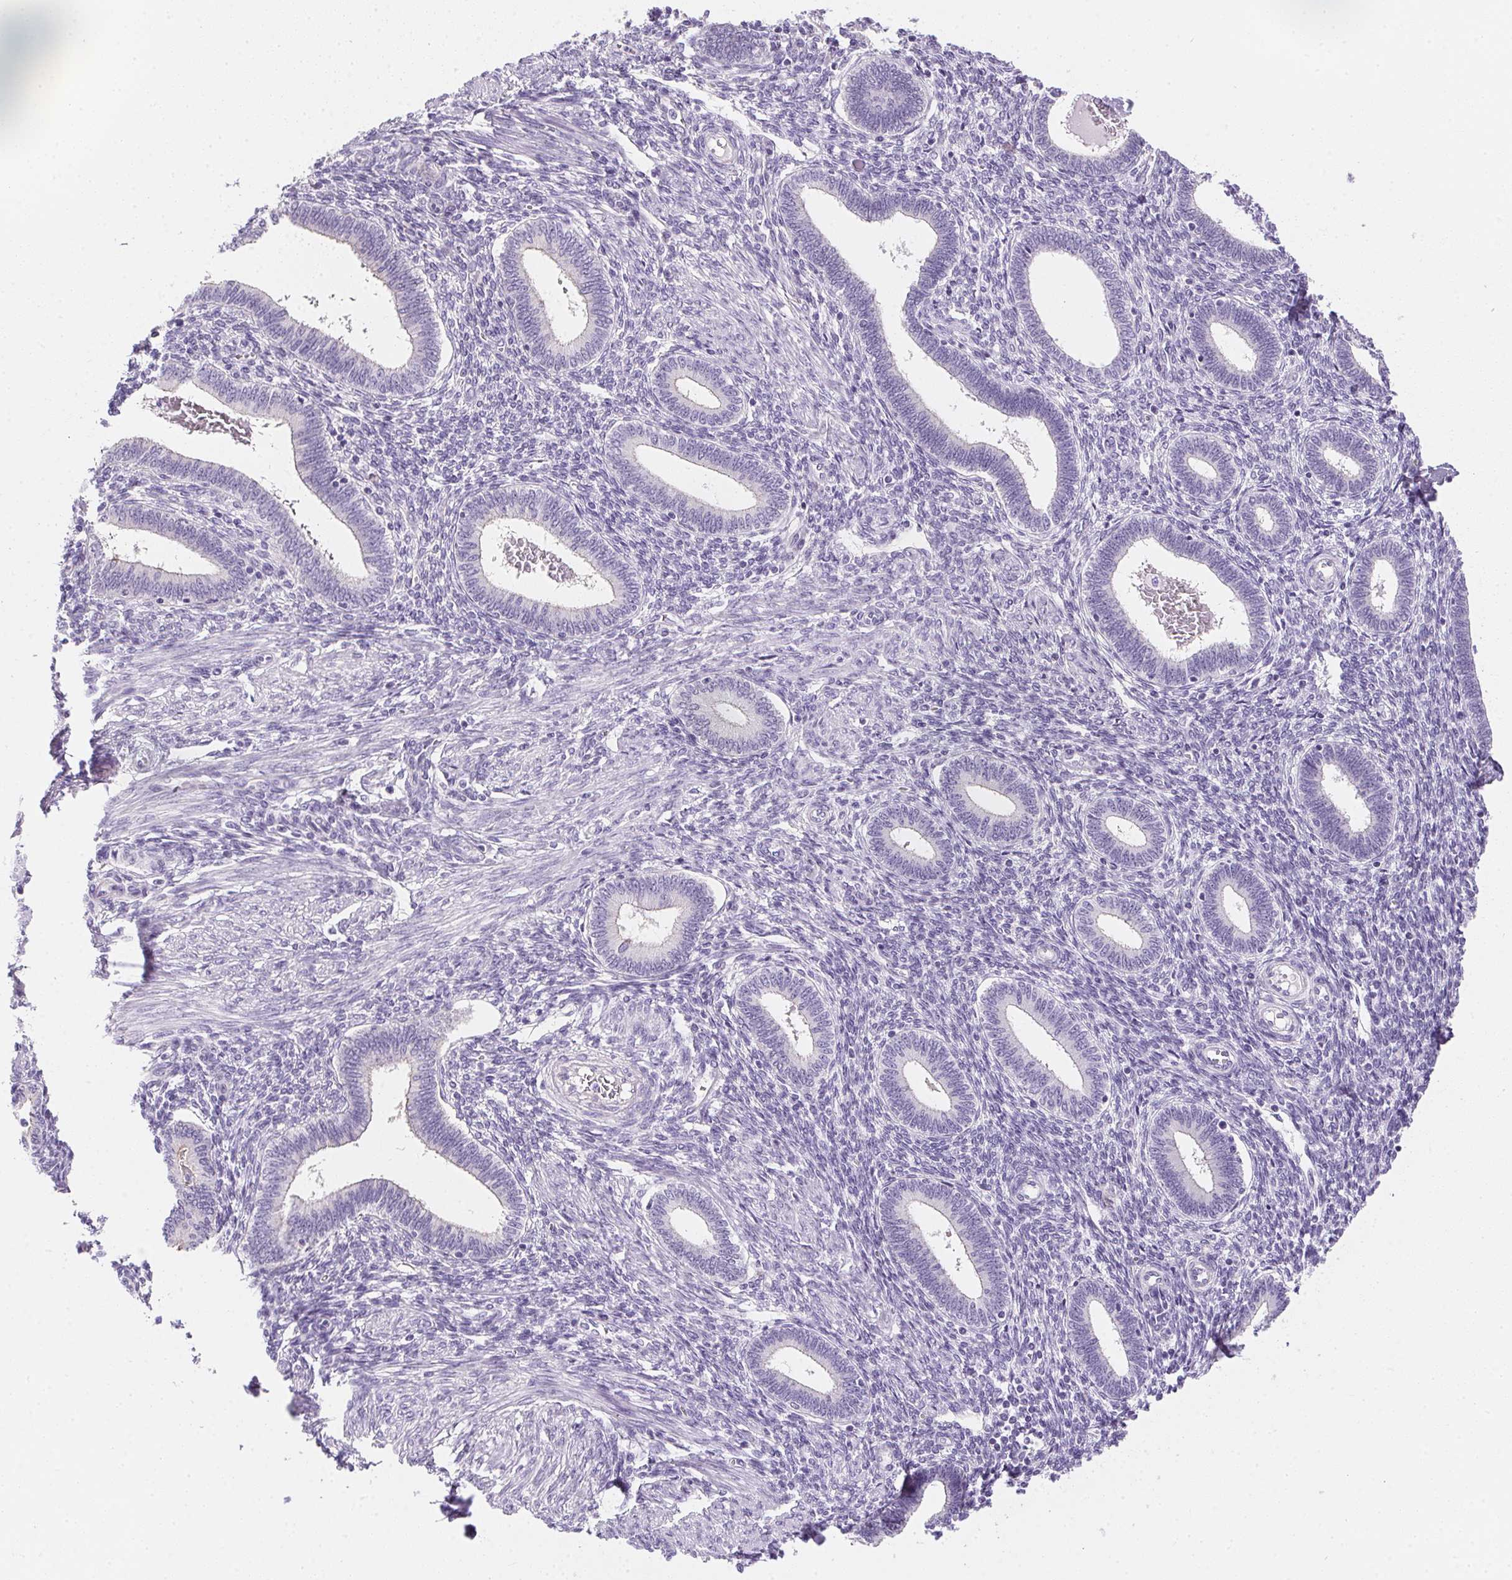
{"staining": {"intensity": "negative", "quantity": "none", "location": "none"}, "tissue": "endometrium", "cell_type": "Cells in endometrial stroma", "image_type": "normal", "snomed": [{"axis": "morphology", "description": "Normal tissue, NOS"}, {"axis": "topography", "description": "Endometrium"}], "caption": "An image of endometrium stained for a protein shows no brown staining in cells in endometrial stroma.", "gene": "AQP5", "patient": {"sex": "female", "age": 42}}